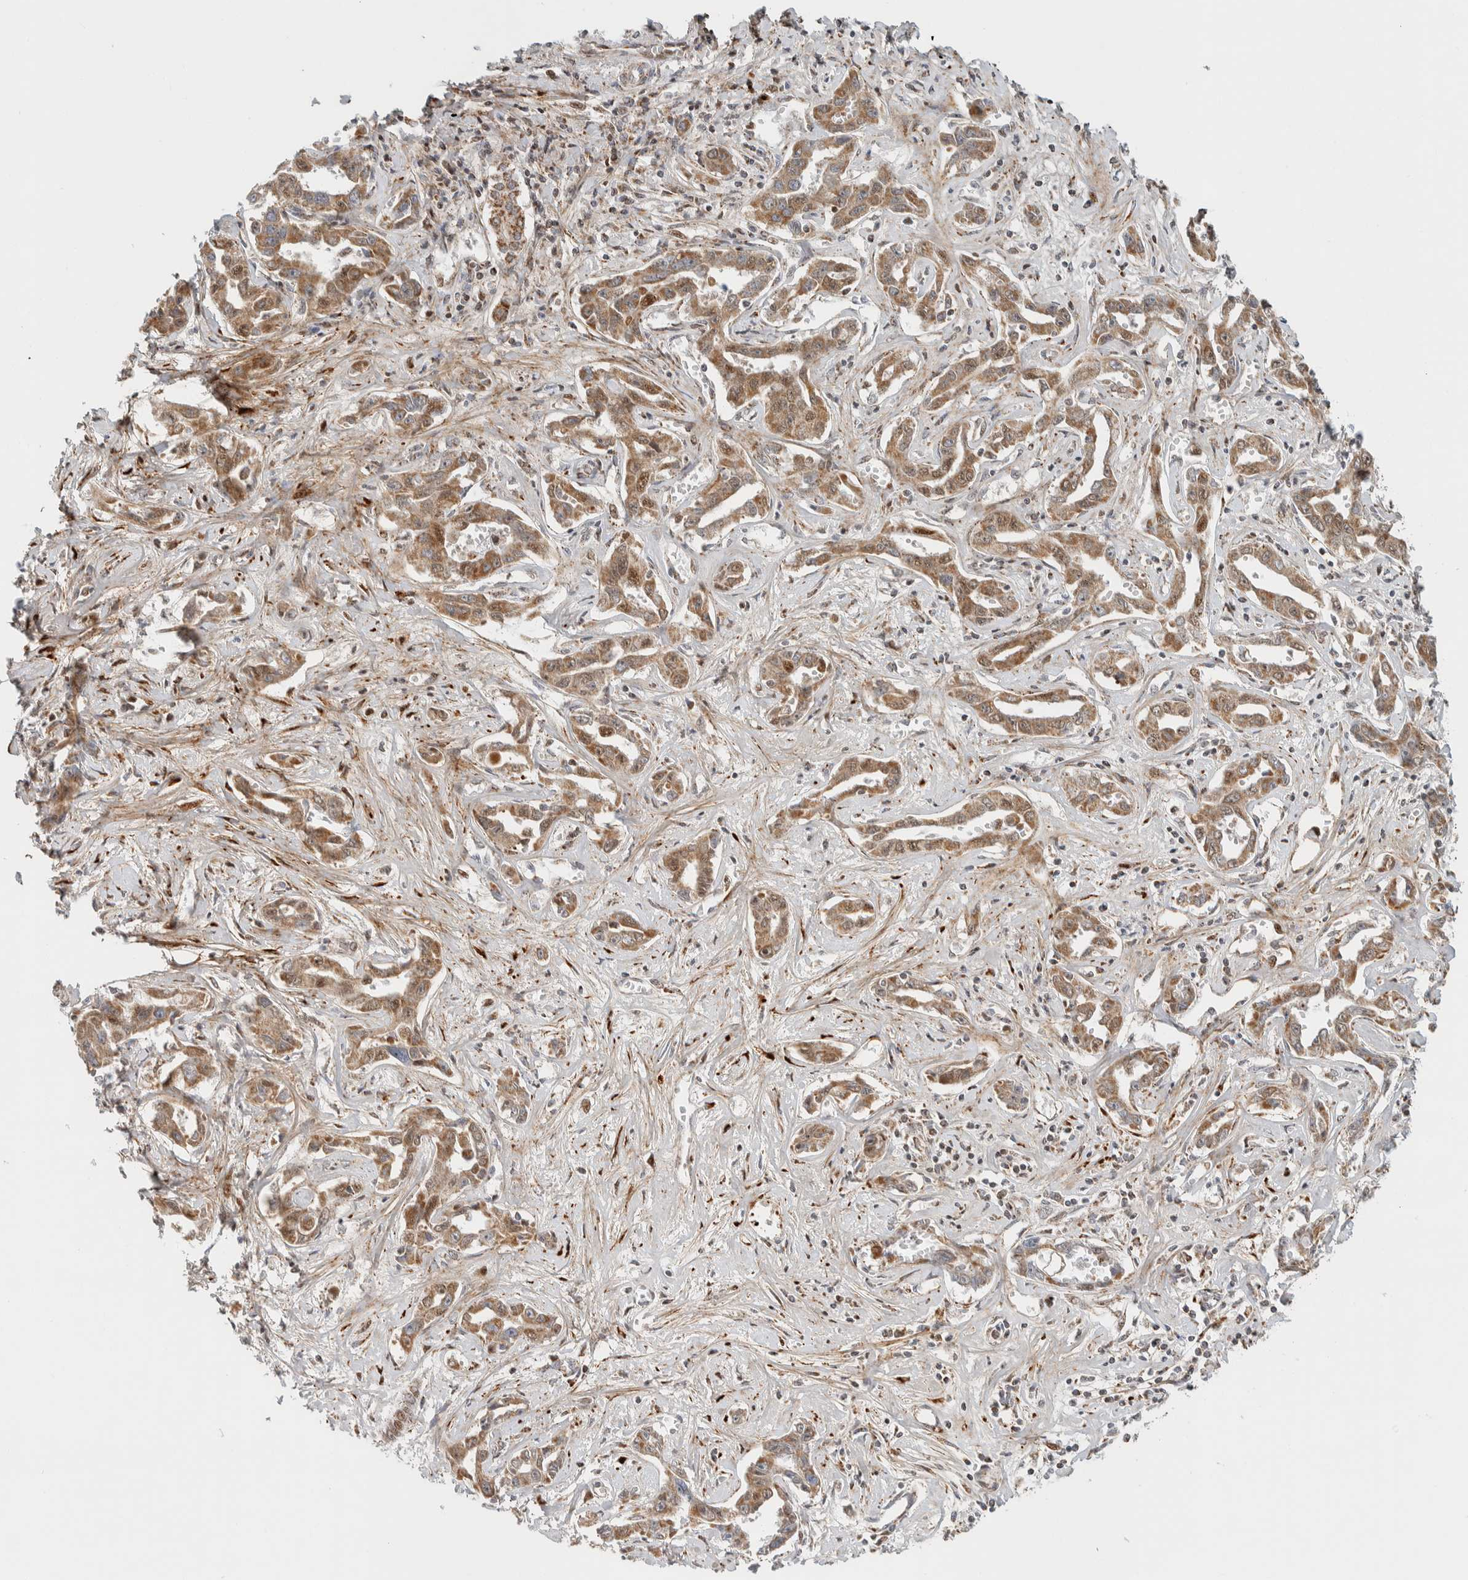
{"staining": {"intensity": "moderate", "quantity": ">75%", "location": "cytoplasmic/membranous"}, "tissue": "liver cancer", "cell_type": "Tumor cells", "image_type": "cancer", "snomed": [{"axis": "morphology", "description": "Cholangiocarcinoma"}, {"axis": "topography", "description": "Liver"}], "caption": "Immunohistochemical staining of human liver cancer (cholangiocarcinoma) displays medium levels of moderate cytoplasmic/membranous protein positivity in about >75% of tumor cells. Immunohistochemistry stains the protein in brown and the nuclei are stained blue.", "gene": "TSPAN32", "patient": {"sex": "male", "age": 59}}